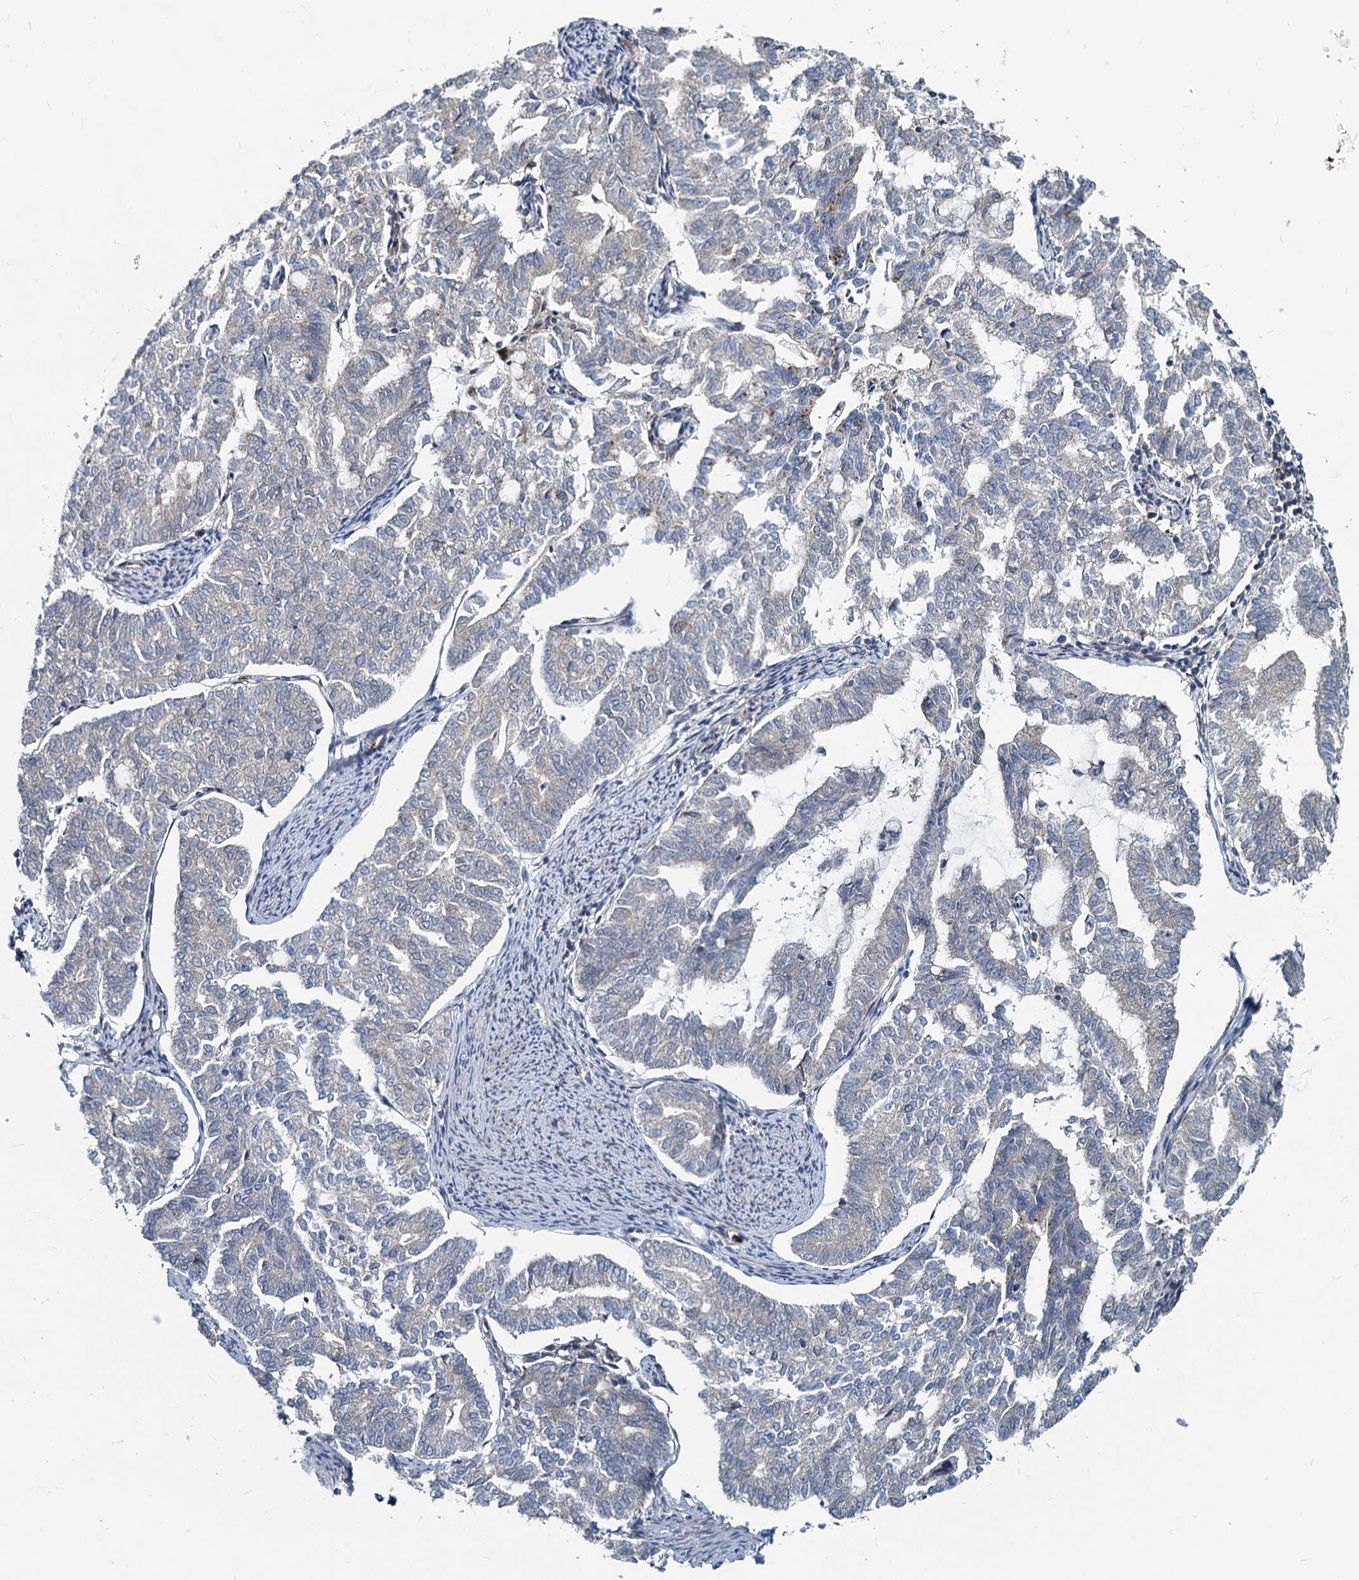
{"staining": {"intensity": "negative", "quantity": "none", "location": "none"}, "tissue": "endometrial cancer", "cell_type": "Tumor cells", "image_type": "cancer", "snomed": [{"axis": "morphology", "description": "Adenocarcinoma, NOS"}, {"axis": "topography", "description": "Endometrium"}], "caption": "There is no significant positivity in tumor cells of endometrial adenocarcinoma.", "gene": "ADCY2", "patient": {"sex": "female", "age": 79}}